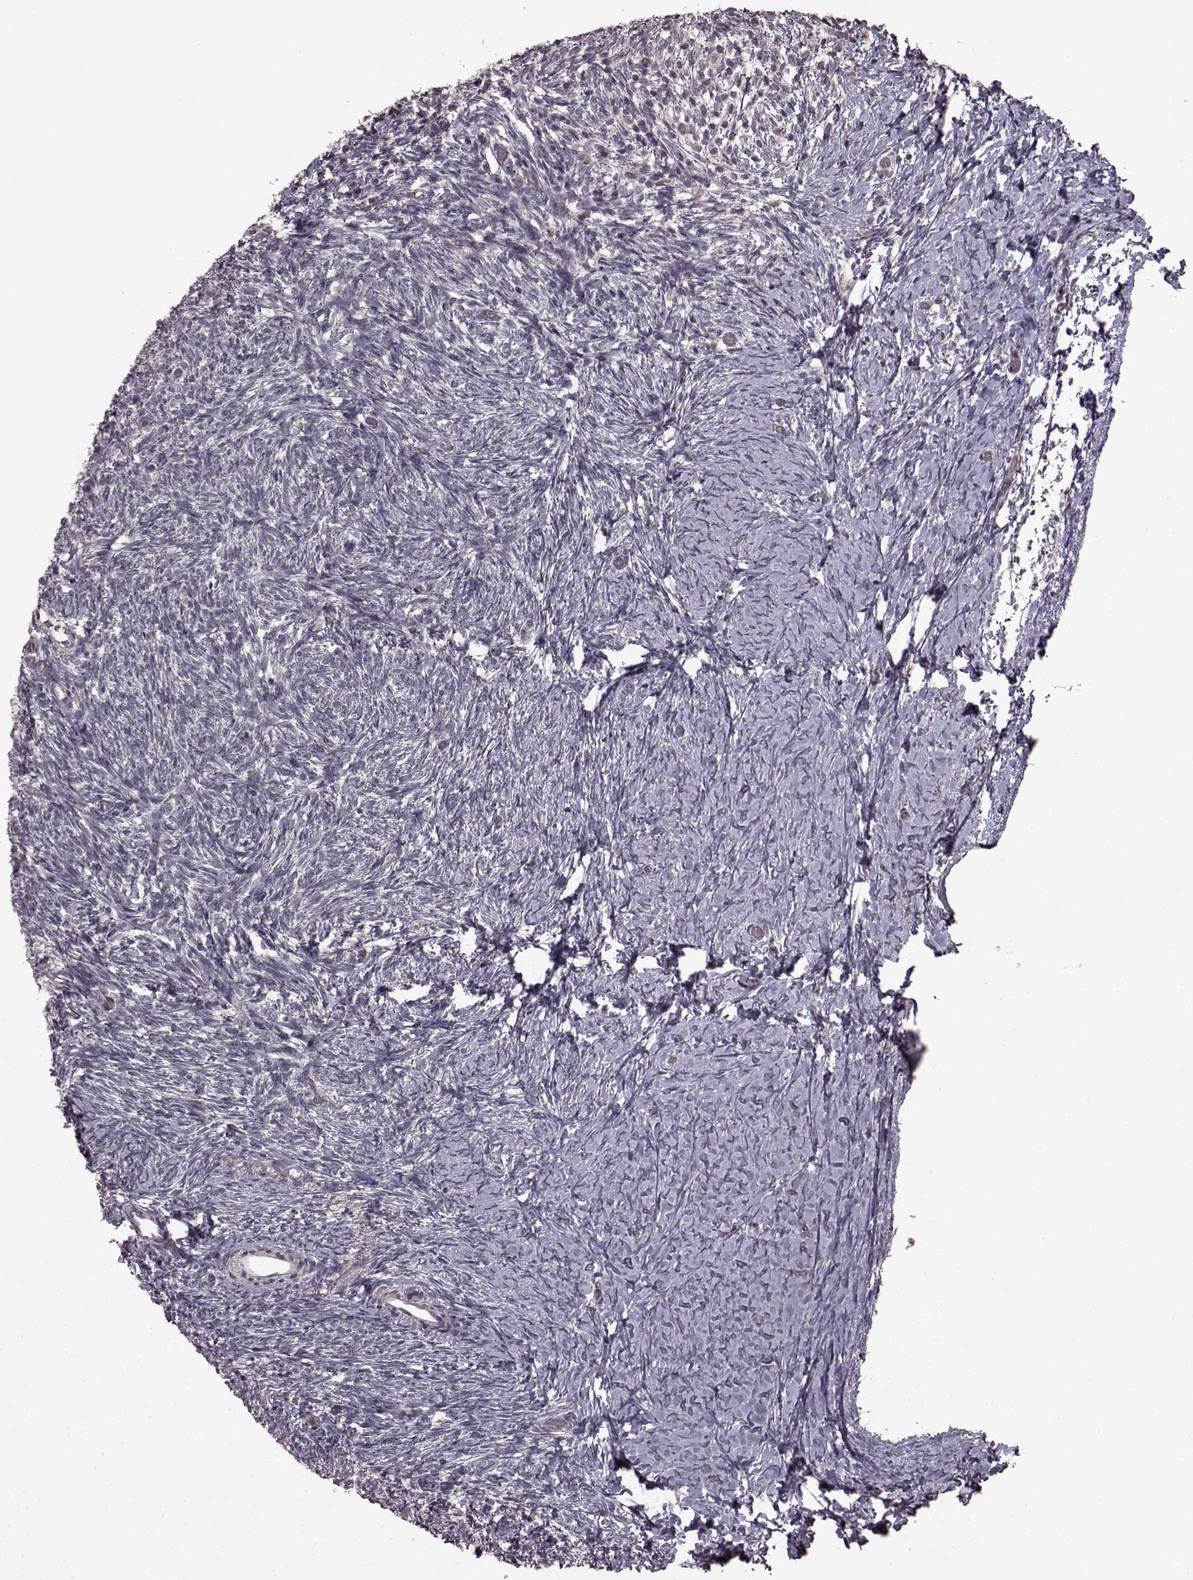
{"staining": {"intensity": "negative", "quantity": "none", "location": "none"}, "tissue": "ovary", "cell_type": "Follicle cells", "image_type": "normal", "snomed": [{"axis": "morphology", "description": "Normal tissue, NOS"}, {"axis": "topography", "description": "Ovary"}], "caption": "The micrograph demonstrates no staining of follicle cells in unremarkable ovary.", "gene": "LHB", "patient": {"sex": "female", "age": 39}}